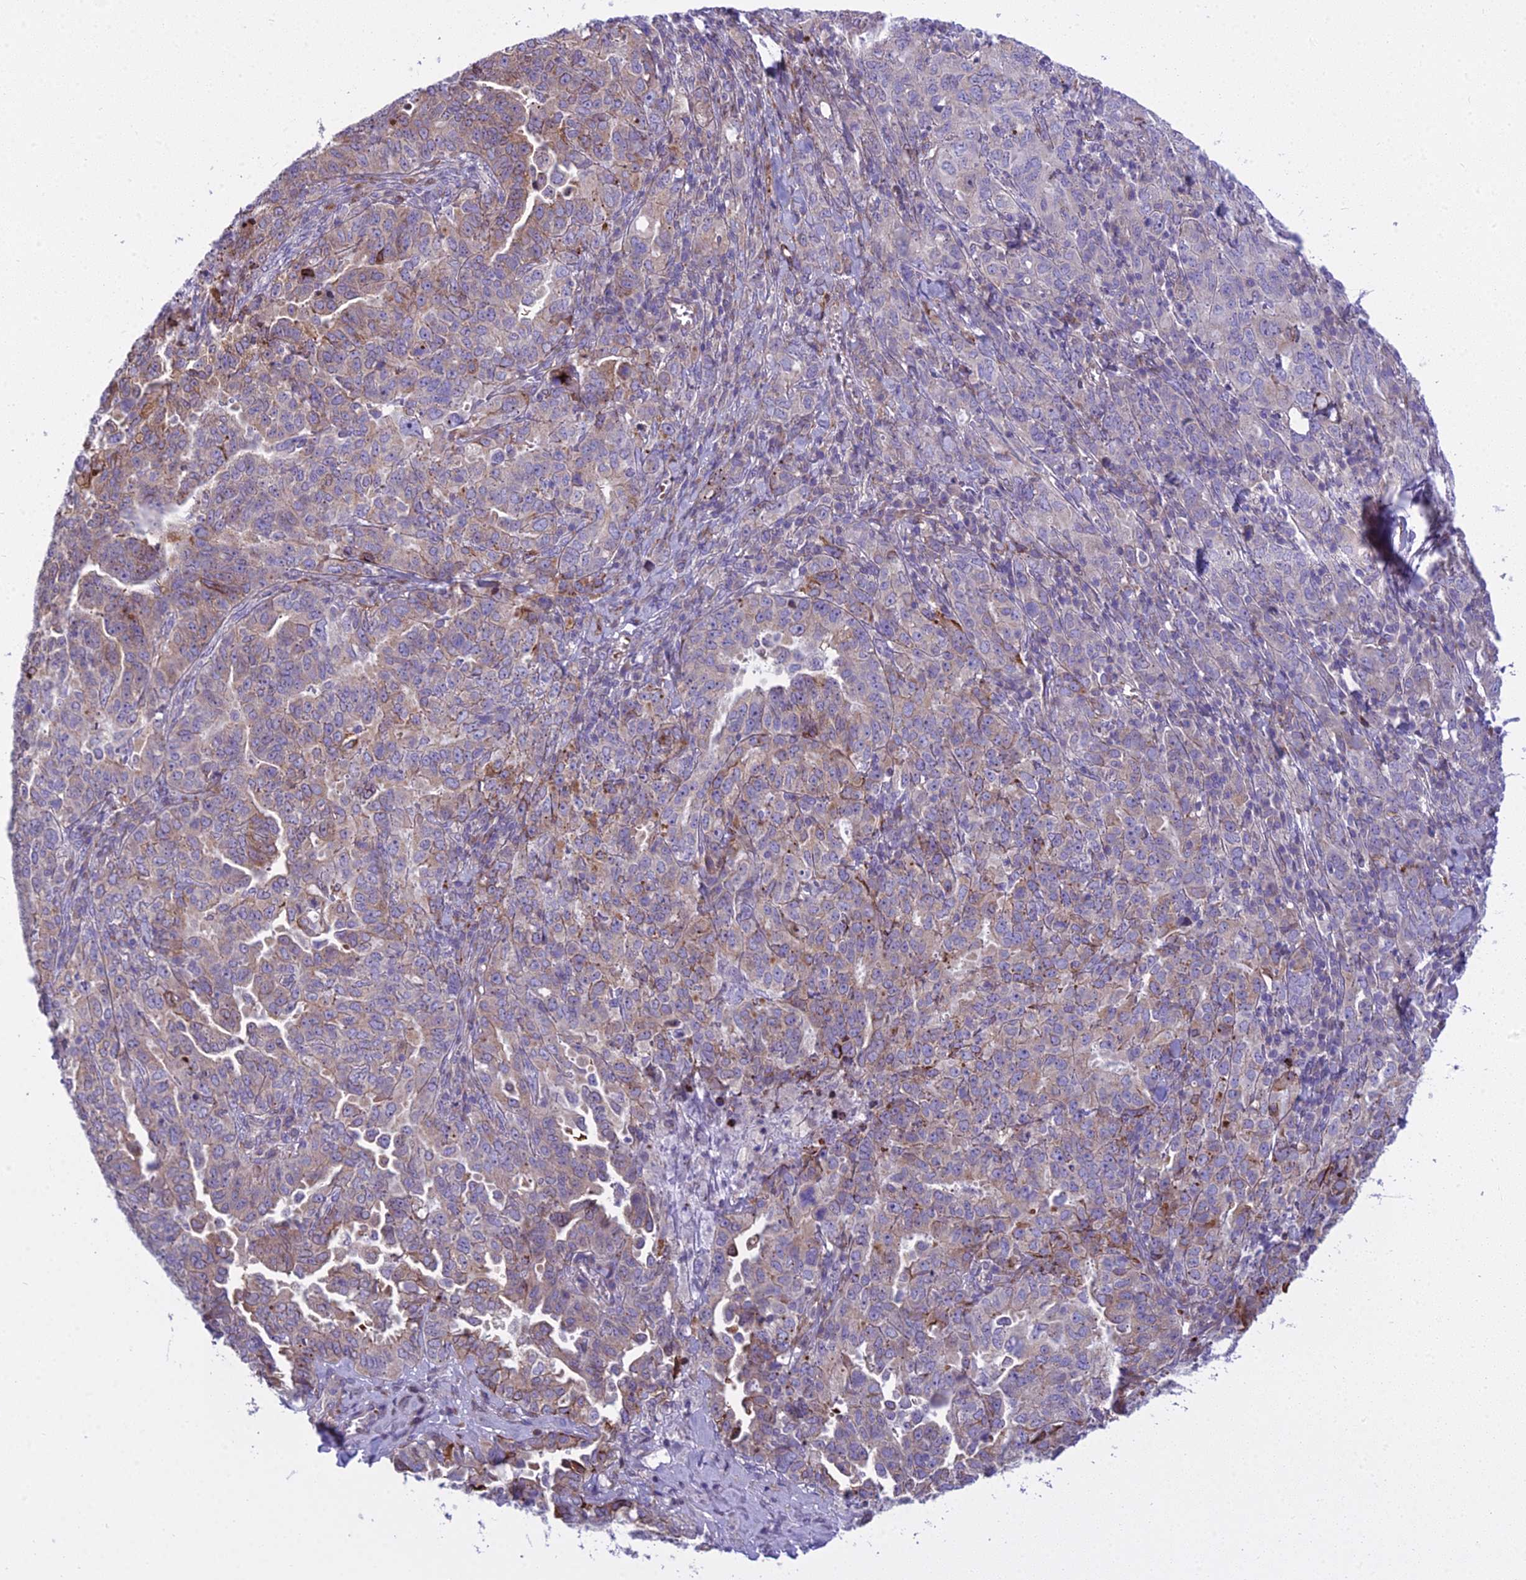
{"staining": {"intensity": "moderate", "quantity": "<25%", "location": "cytoplasmic/membranous"}, "tissue": "ovarian cancer", "cell_type": "Tumor cells", "image_type": "cancer", "snomed": [{"axis": "morphology", "description": "Carcinoma, endometroid"}, {"axis": "topography", "description": "Ovary"}], "caption": "This image exhibits immunohistochemistry (IHC) staining of endometroid carcinoma (ovarian), with low moderate cytoplasmic/membranous positivity in about <25% of tumor cells.", "gene": "PCDHB14", "patient": {"sex": "female", "age": 62}}